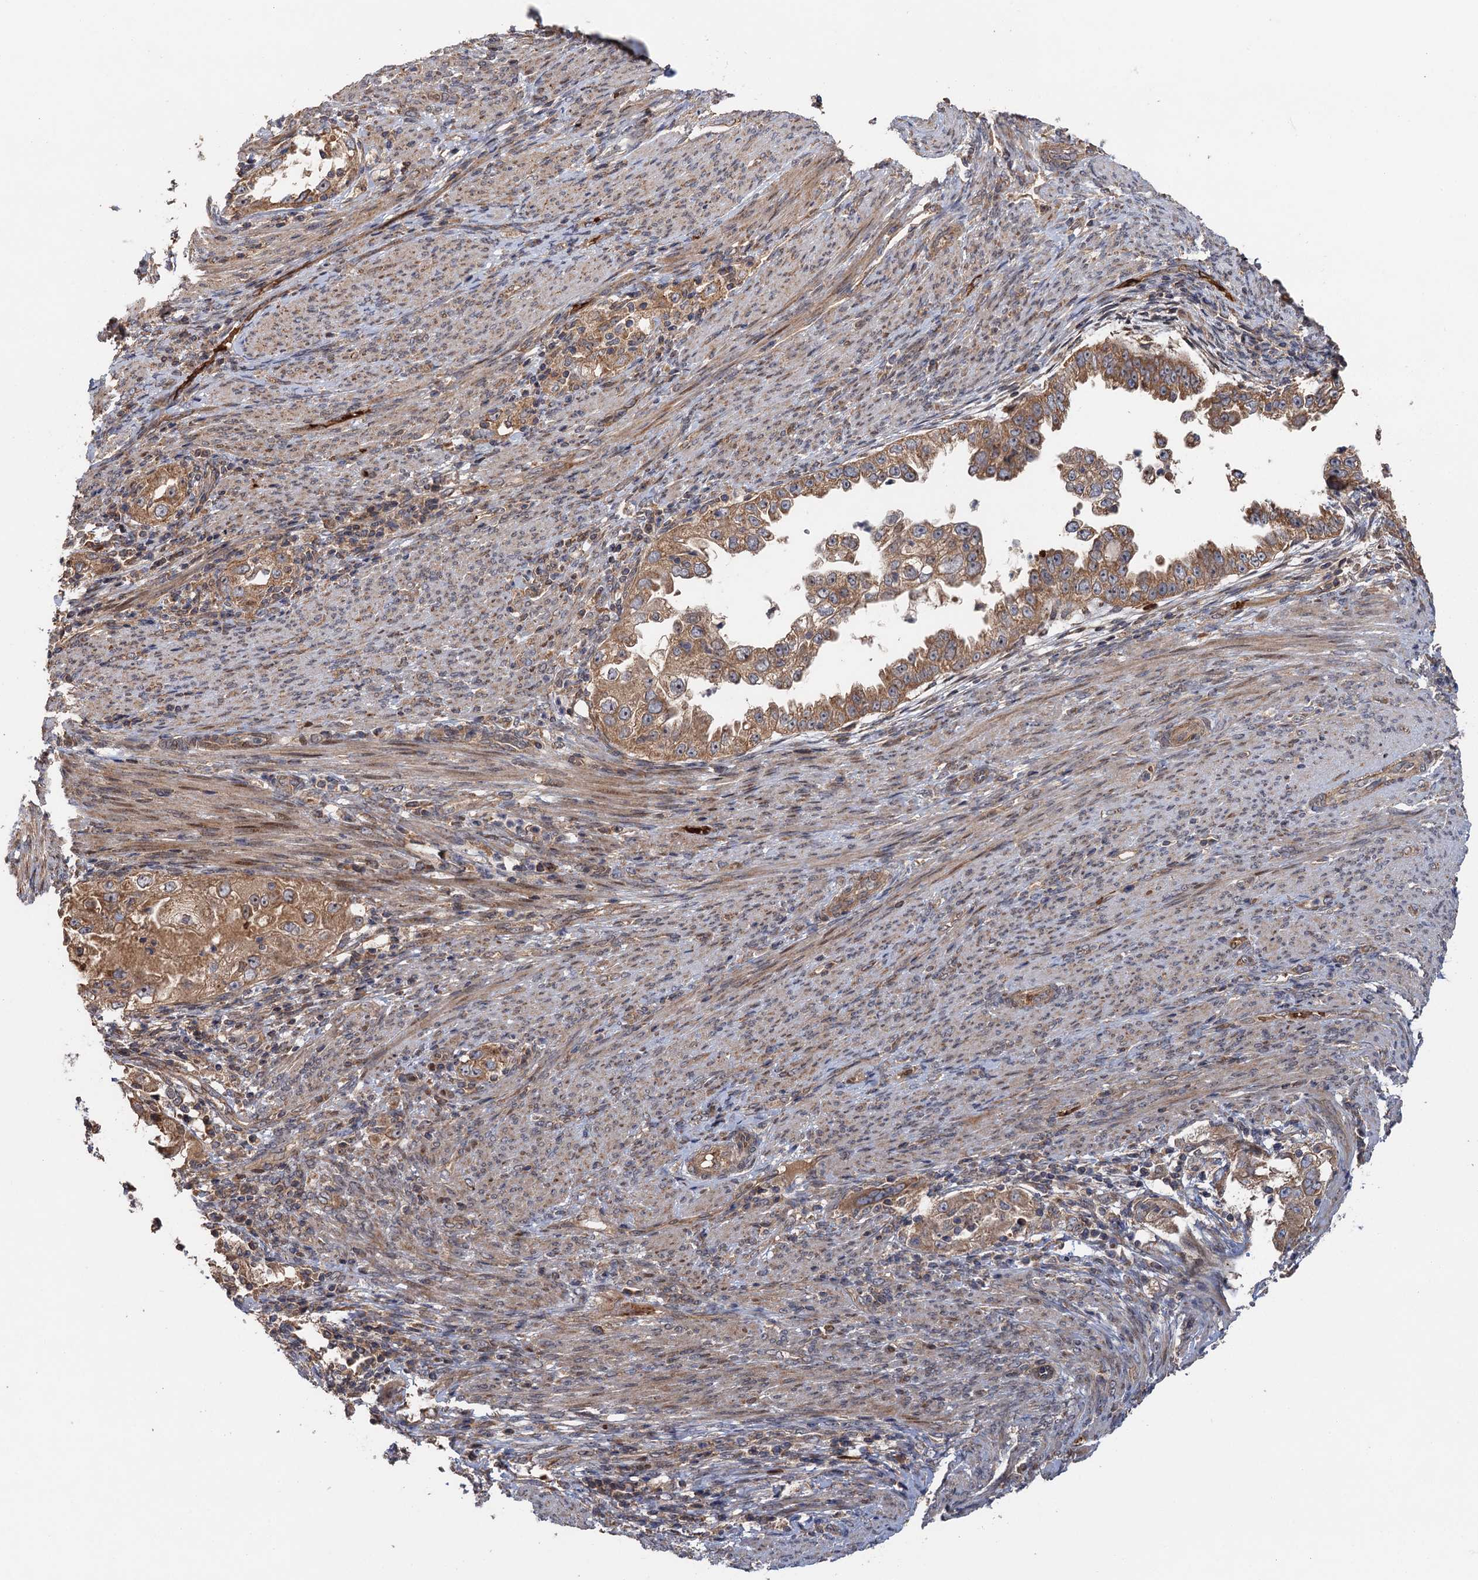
{"staining": {"intensity": "moderate", "quantity": ">75%", "location": "cytoplasmic/membranous"}, "tissue": "endometrial cancer", "cell_type": "Tumor cells", "image_type": "cancer", "snomed": [{"axis": "morphology", "description": "Adenocarcinoma, NOS"}, {"axis": "topography", "description": "Endometrium"}], "caption": "Adenocarcinoma (endometrial) stained for a protein (brown) exhibits moderate cytoplasmic/membranous positive positivity in approximately >75% of tumor cells.", "gene": "SNX32", "patient": {"sex": "female", "age": 85}}